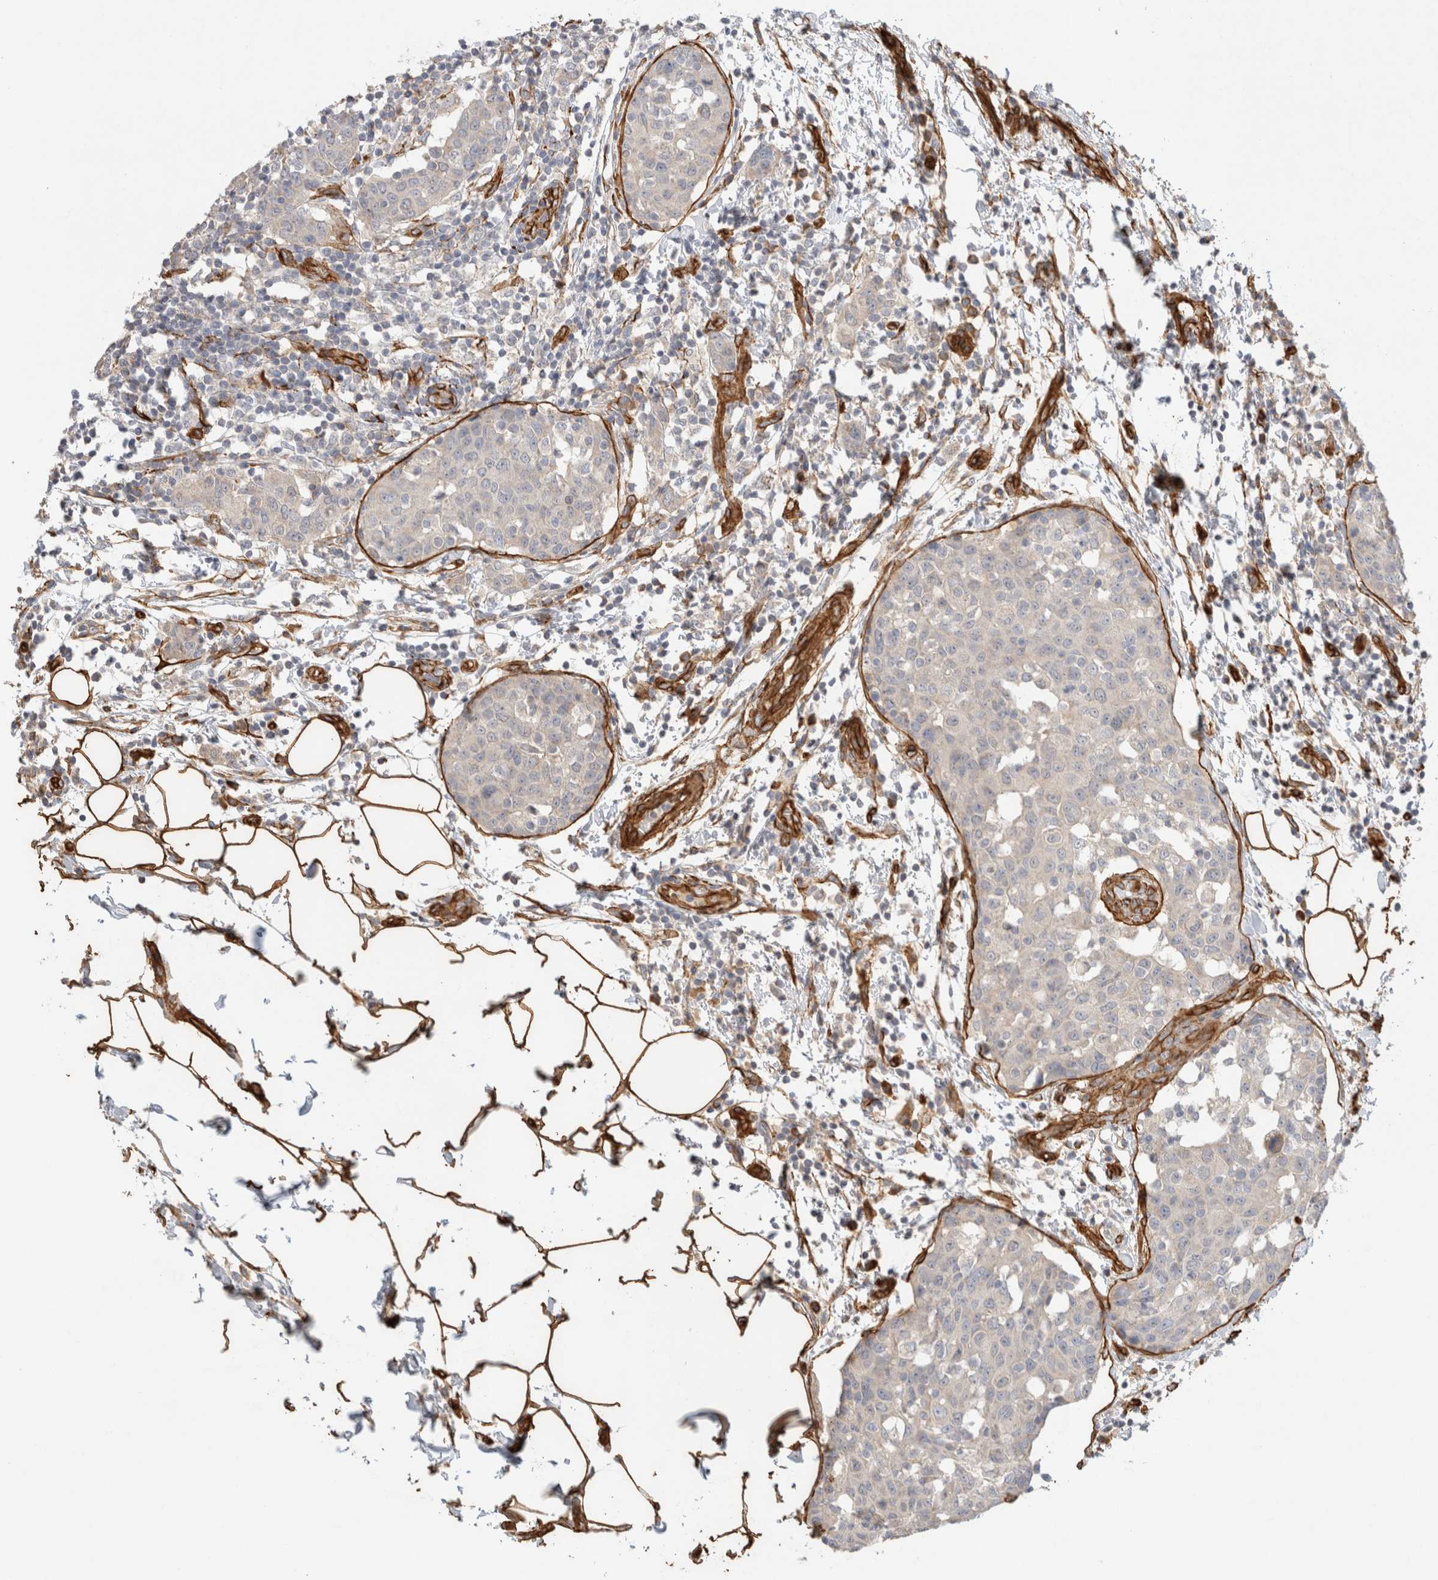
{"staining": {"intensity": "negative", "quantity": "none", "location": "none"}, "tissue": "breast cancer", "cell_type": "Tumor cells", "image_type": "cancer", "snomed": [{"axis": "morphology", "description": "Normal tissue, NOS"}, {"axis": "morphology", "description": "Duct carcinoma"}, {"axis": "topography", "description": "Breast"}], "caption": "Tumor cells show no significant expression in breast invasive ductal carcinoma. (Stains: DAB (3,3'-diaminobenzidine) immunohistochemistry (IHC) with hematoxylin counter stain, Microscopy: brightfield microscopy at high magnification).", "gene": "JMJD4", "patient": {"sex": "female", "age": 37}}